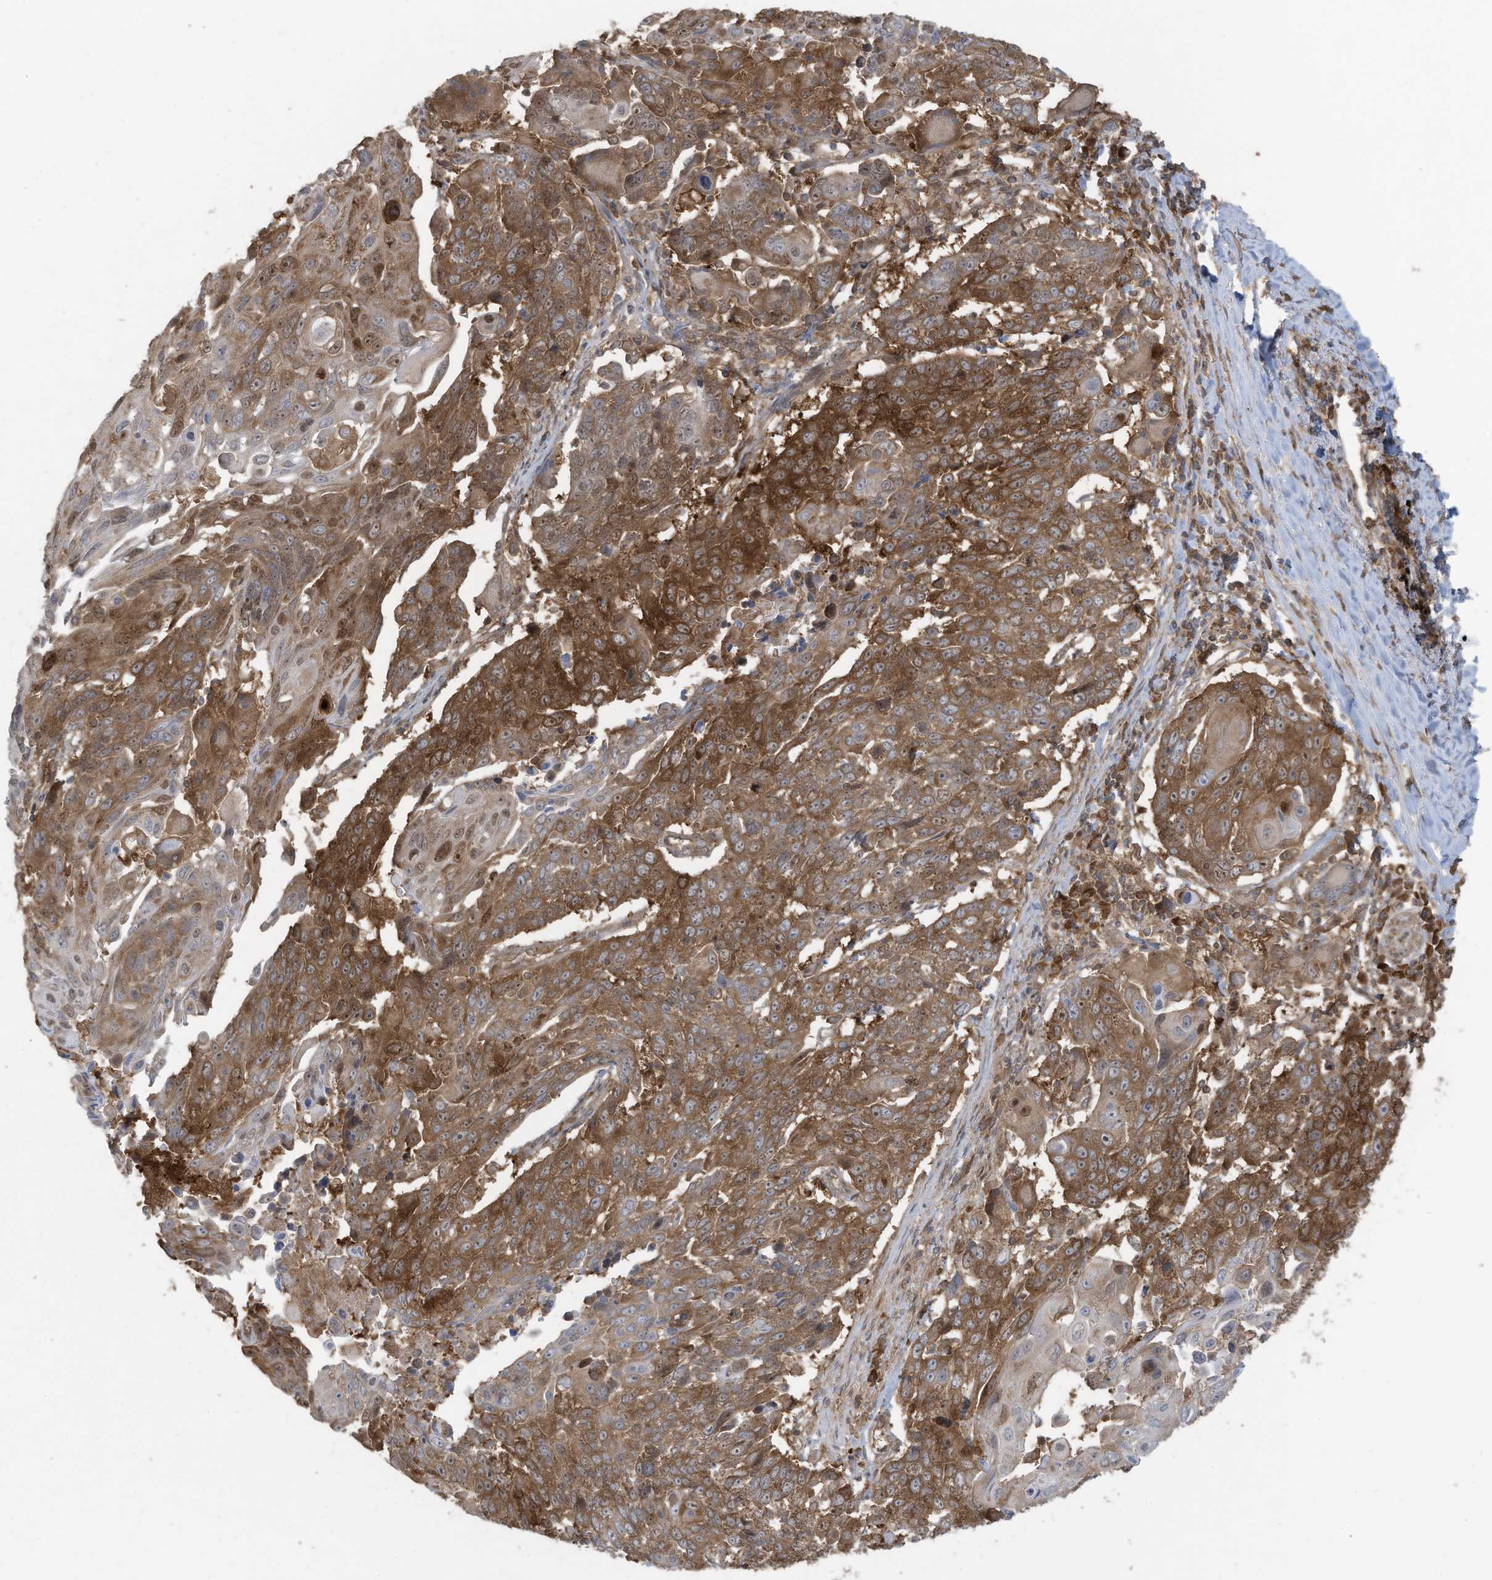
{"staining": {"intensity": "moderate", "quantity": ">75%", "location": "cytoplasmic/membranous,nuclear"}, "tissue": "lung cancer", "cell_type": "Tumor cells", "image_type": "cancer", "snomed": [{"axis": "morphology", "description": "Squamous cell carcinoma, NOS"}, {"axis": "topography", "description": "Lung"}], "caption": "This is an image of immunohistochemistry staining of lung cancer, which shows moderate expression in the cytoplasmic/membranous and nuclear of tumor cells.", "gene": "OLA1", "patient": {"sex": "male", "age": 66}}